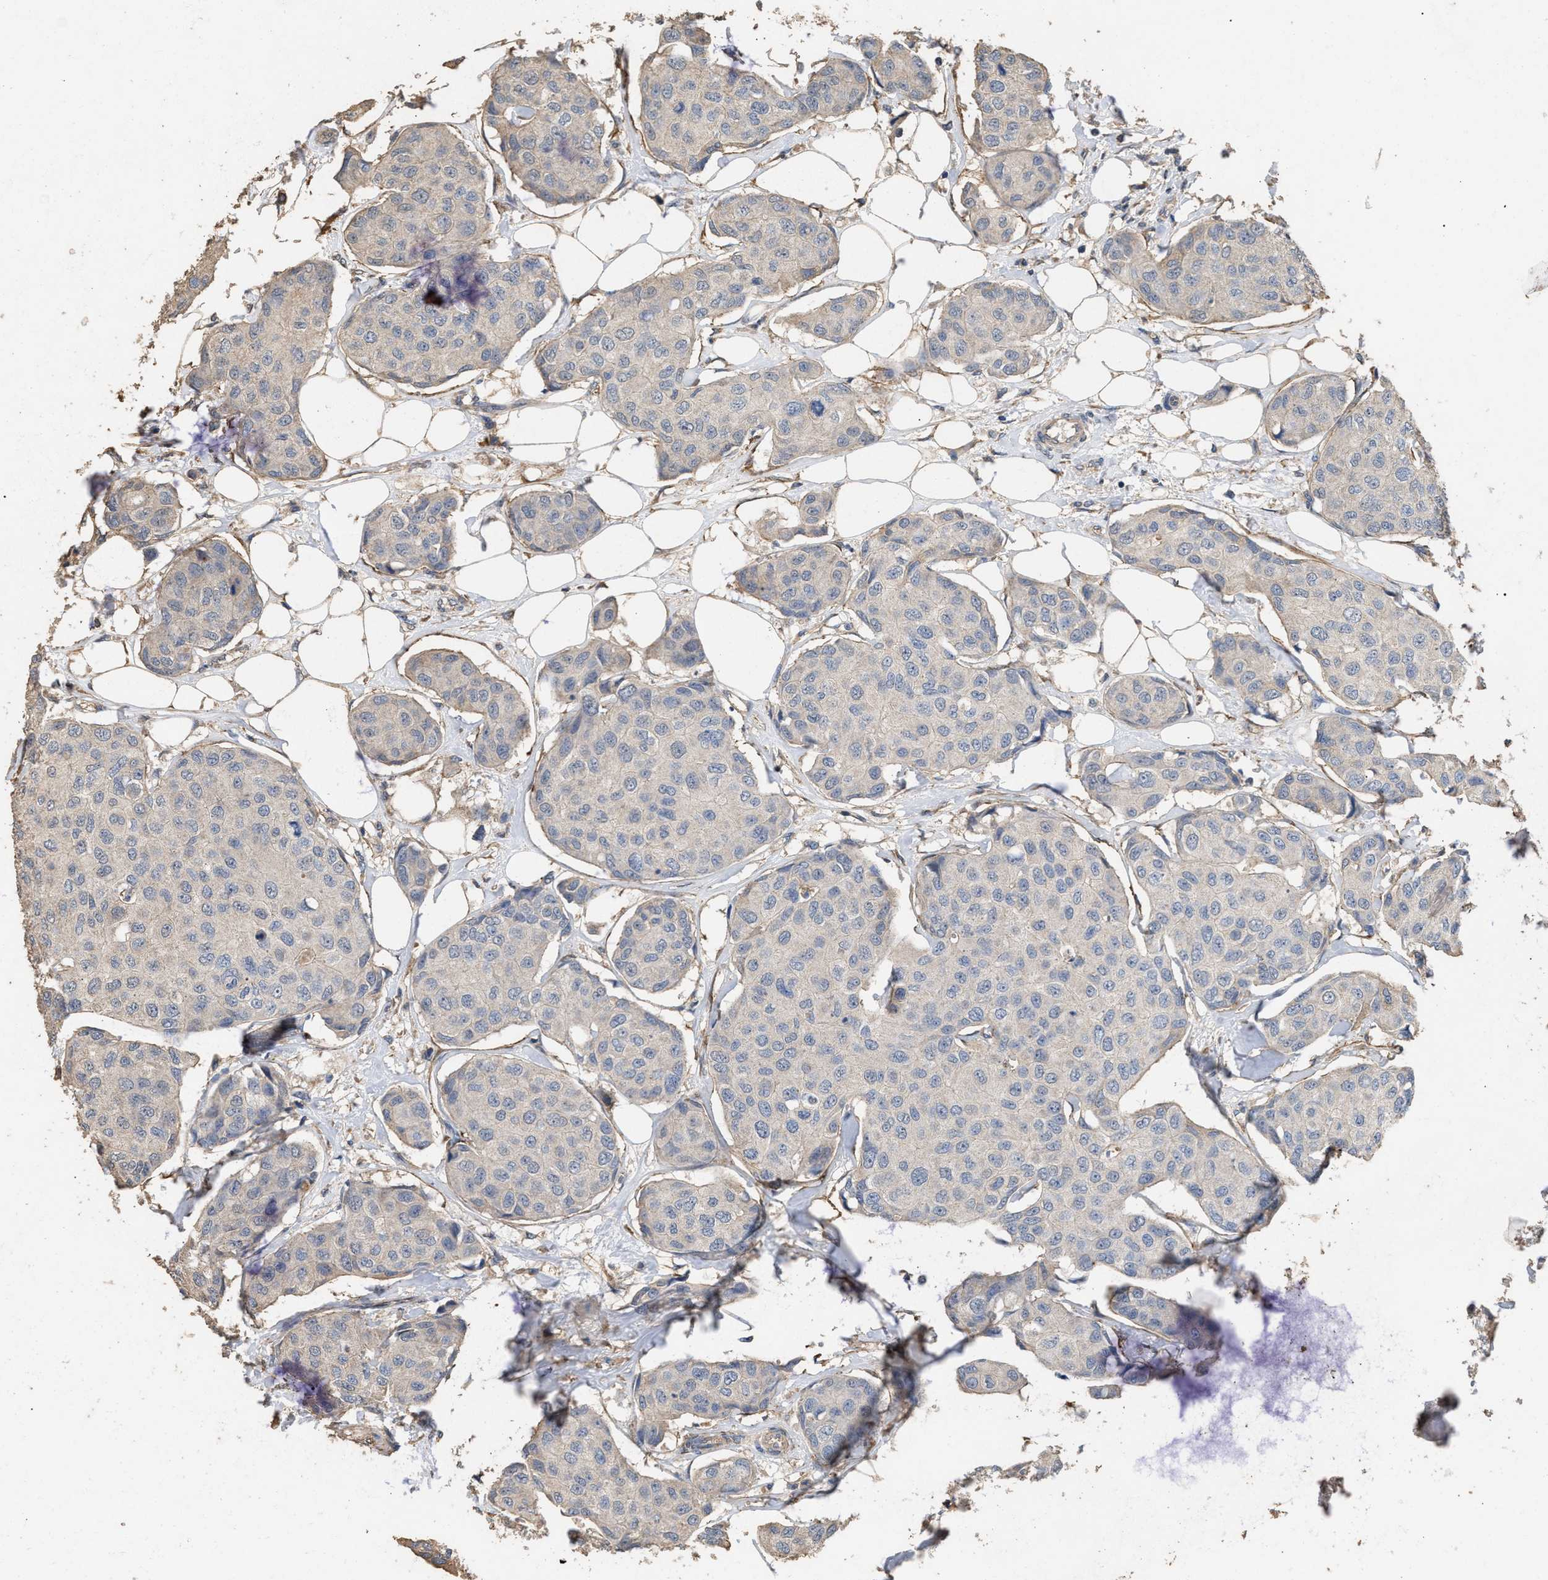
{"staining": {"intensity": "negative", "quantity": "none", "location": "none"}, "tissue": "breast cancer", "cell_type": "Tumor cells", "image_type": "cancer", "snomed": [{"axis": "morphology", "description": "Duct carcinoma"}, {"axis": "topography", "description": "Breast"}], "caption": "The micrograph reveals no significant staining in tumor cells of breast cancer (intraductal carcinoma). (DAB immunohistochemistry, high magnification).", "gene": "HTRA3", "patient": {"sex": "female", "age": 80}}